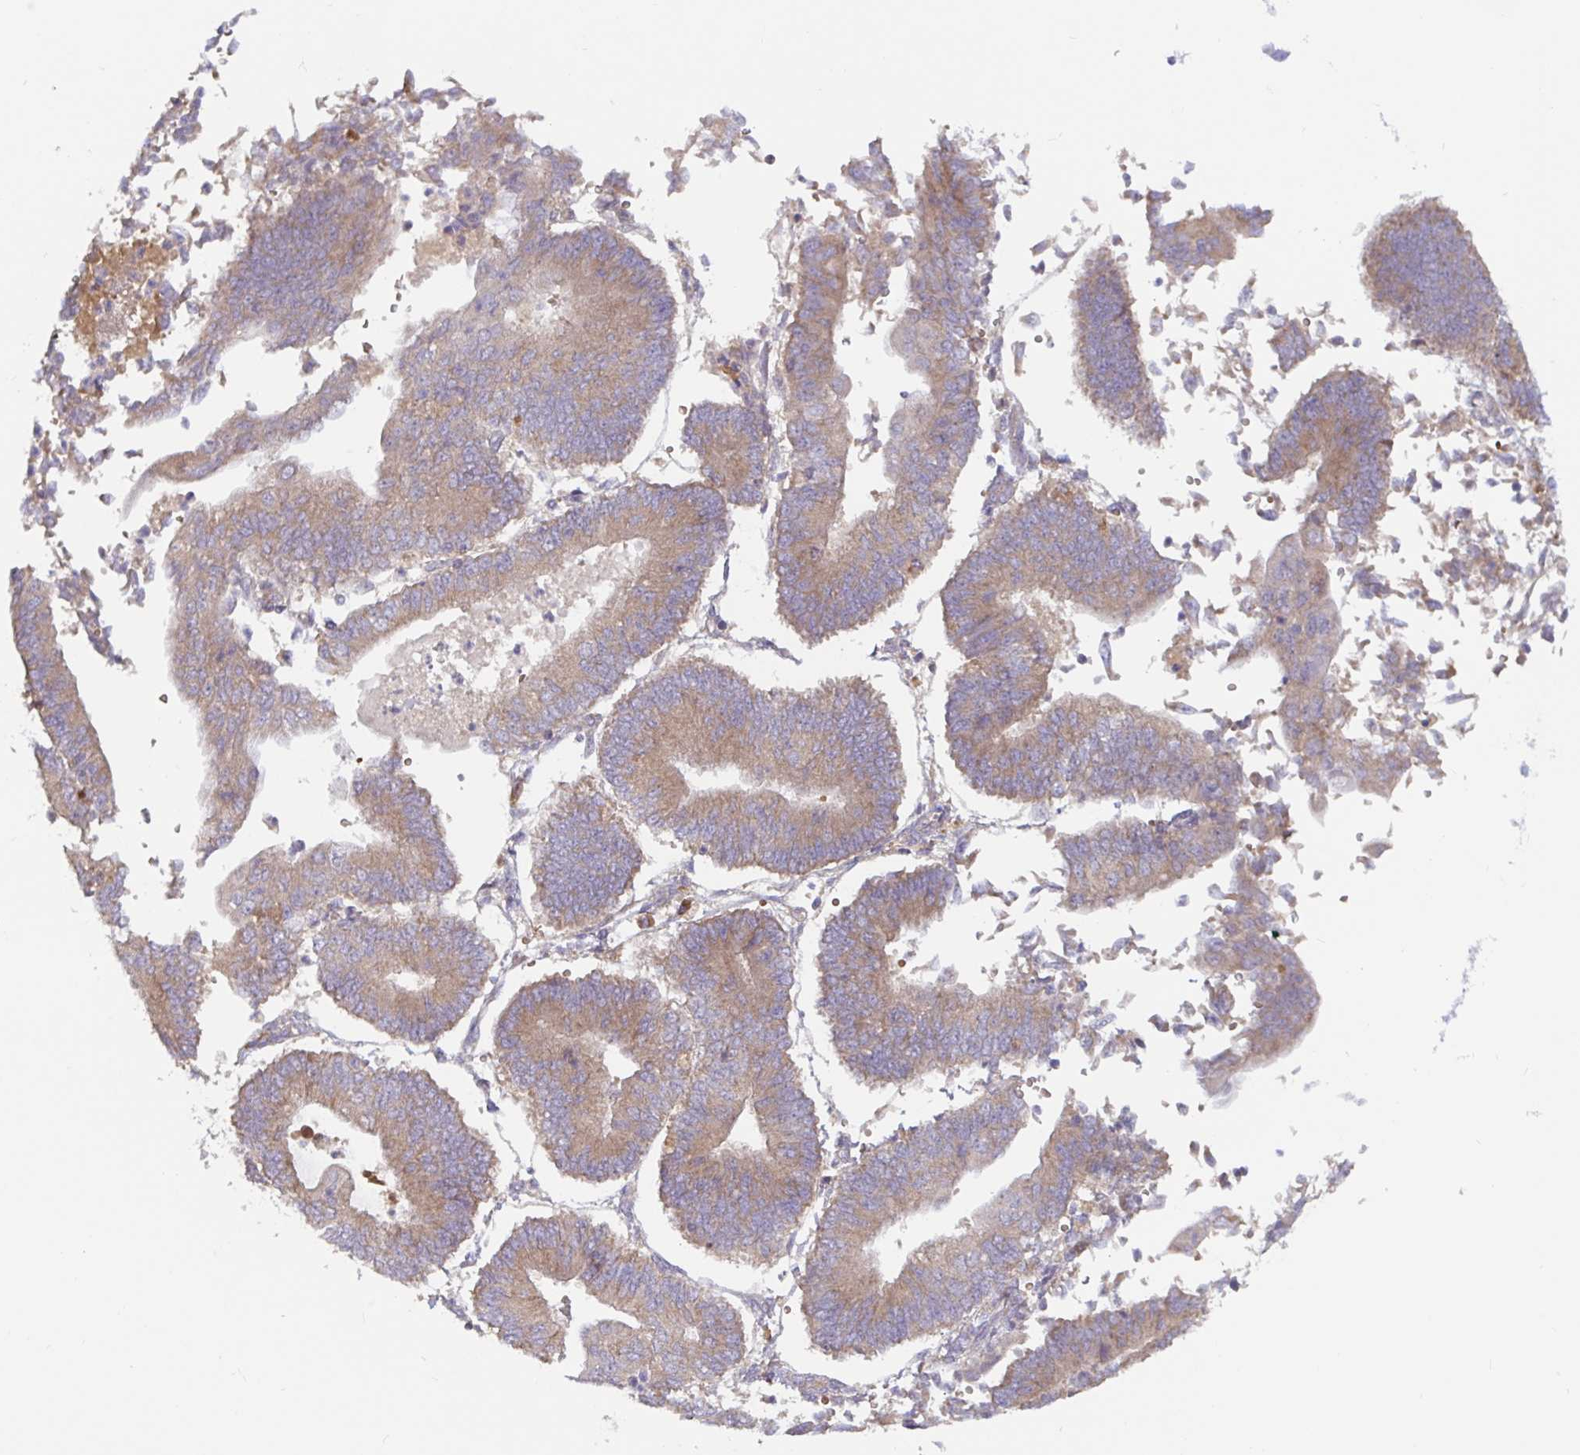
{"staining": {"intensity": "moderate", "quantity": ">75%", "location": "cytoplasmic/membranous"}, "tissue": "endometrial cancer", "cell_type": "Tumor cells", "image_type": "cancer", "snomed": [{"axis": "morphology", "description": "Adenocarcinoma, NOS"}, {"axis": "topography", "description": "Endometrium"}], "caption": "The photomicrograph shows immunohistochemical staining of endometrial adenocarcinoma. There is moderate cytoplasmic/membranous expression is identified in about >75% of tumor cells. (brown staining indicates protein expression, while blue staining denotes nuclei).", "gene": "LARP1", "patient": {"sex": "female", "age": 65}}